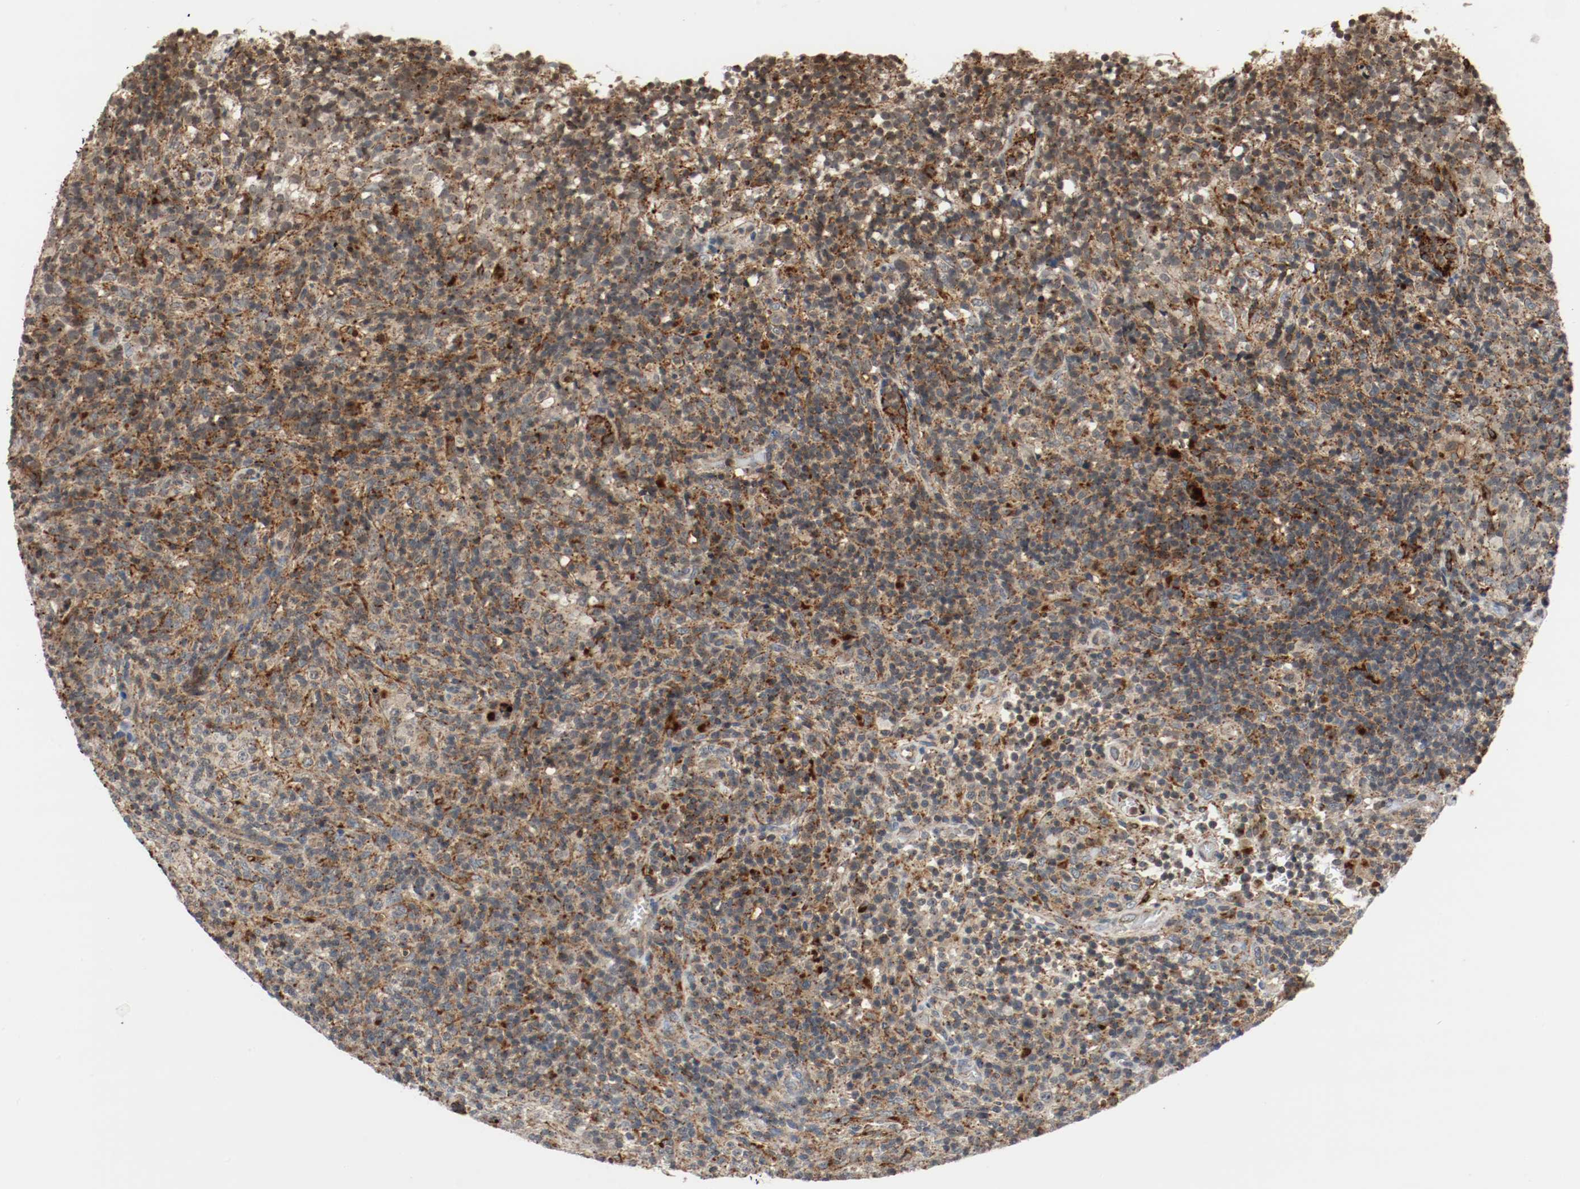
{"staining": {"intensity": "moderate", "quantity": ">75%", "location": "cytoplasmic/membranous"}, "tissue": "lymphoma", "cell_type": "Tumor cells", "image_type": "cancer", "snomed": [{"axis": "morphology", "description": "Malignant lymphoma, non-Hodgkin's type, High grade"}, {"axis": "topography", "description": "Lymph node"}], "caption": "A brown stain shows moderate cytoplasmic/membranous staining of a protein in lymphoma tumor cells.", "gene": "LAMP2", "patient": {"sex": "female", "age": 76}}